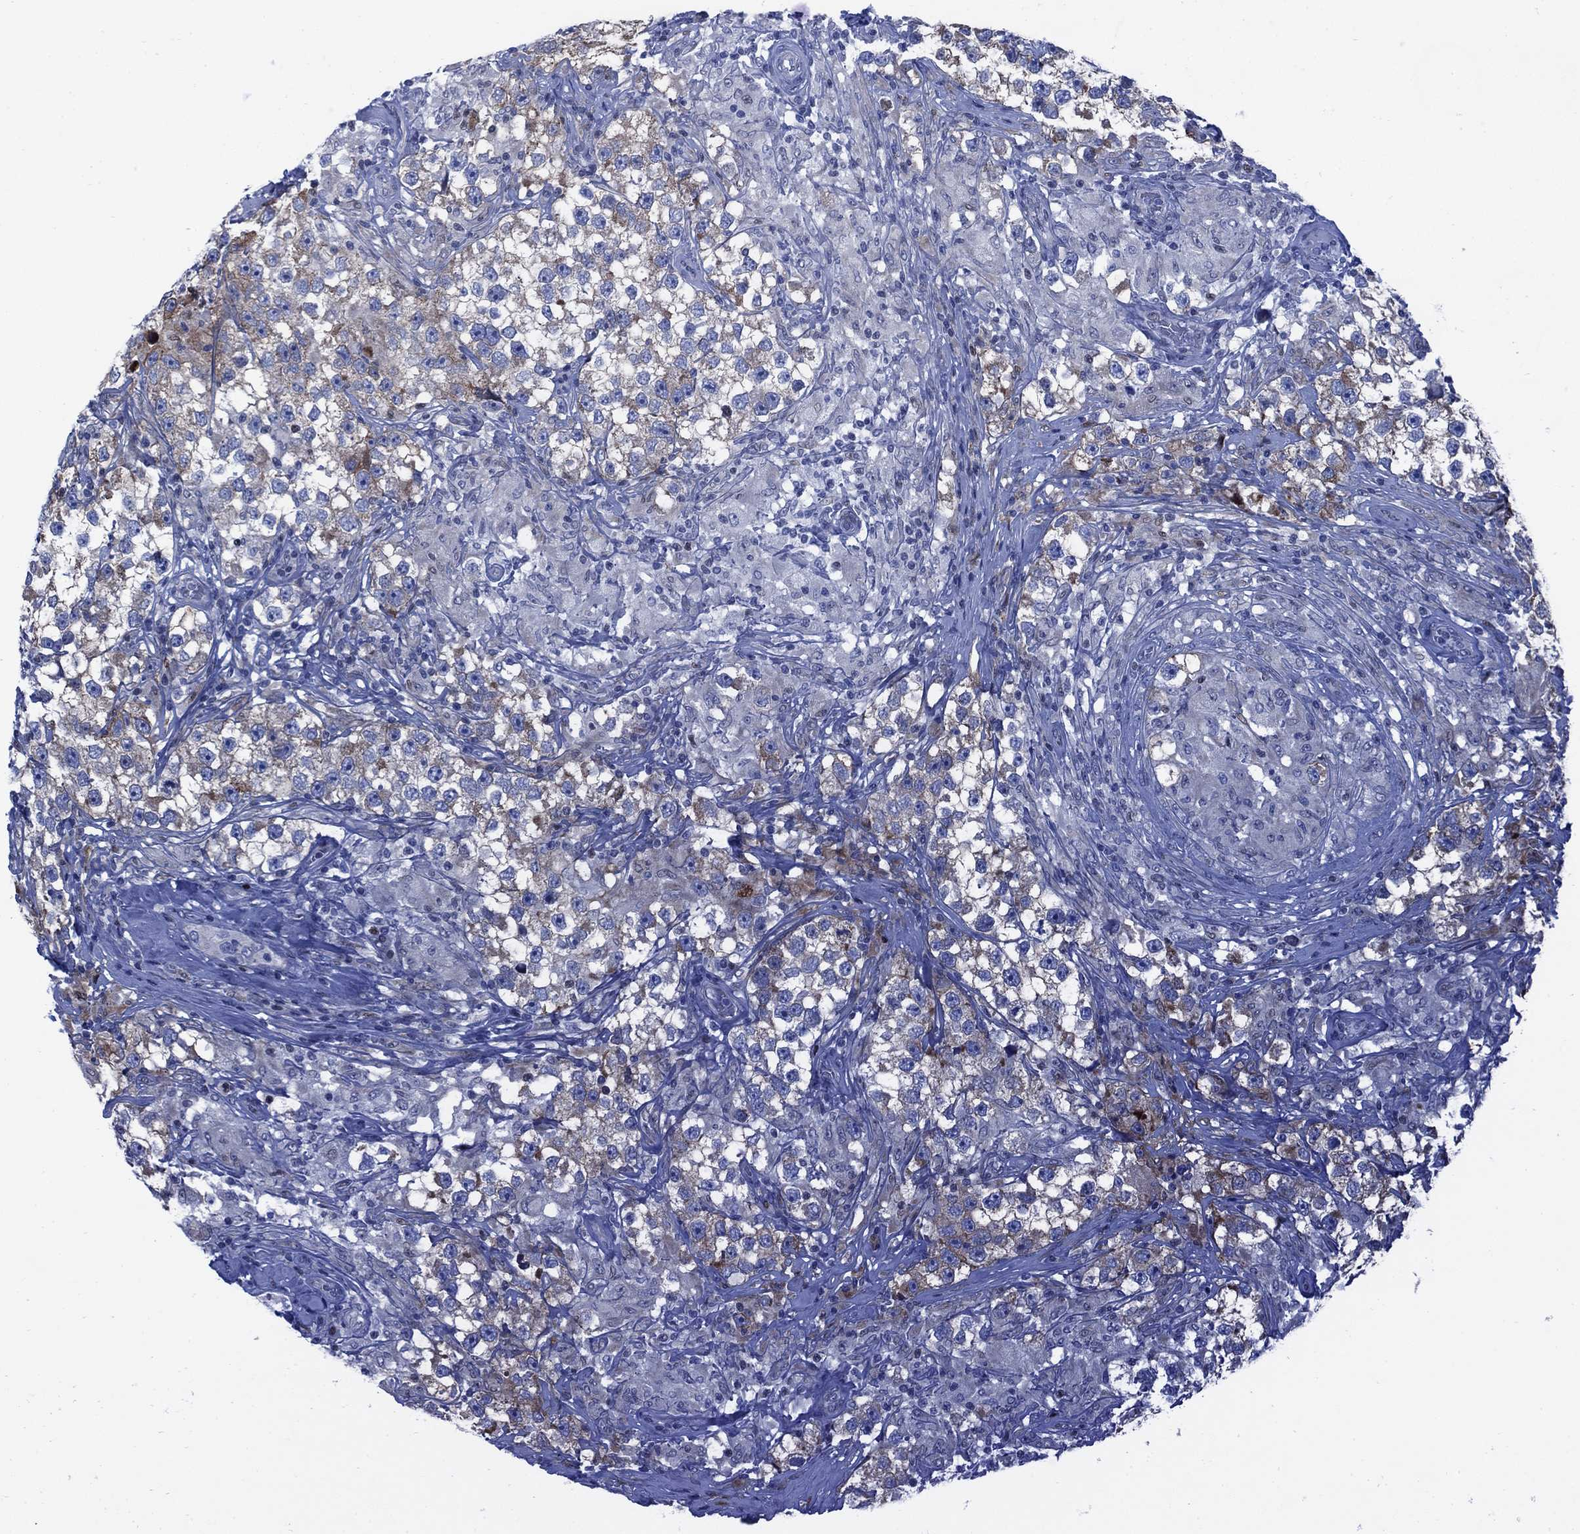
{"staining": {"intensity": "moderate", "quantity": "<25%", "location": "cytoplasmic/membranous"}, "tissue": "testis cancer", "cell_type": "Tumor cells", "image_type": "cancer", "snomed": [{"axis": "morphology", "description": "Seminoma, NOS"}, {"axis": "topography", "description": "Testis"}], "caption": "Immunohistochemical staining of human testis cancer (seminoma) reveals low levels of moderate cytoplasmic/membranous positivity in about <25% of tumor cells.", "gene": "MYO3A", "patient": {"sex": "male", "age": 46}}